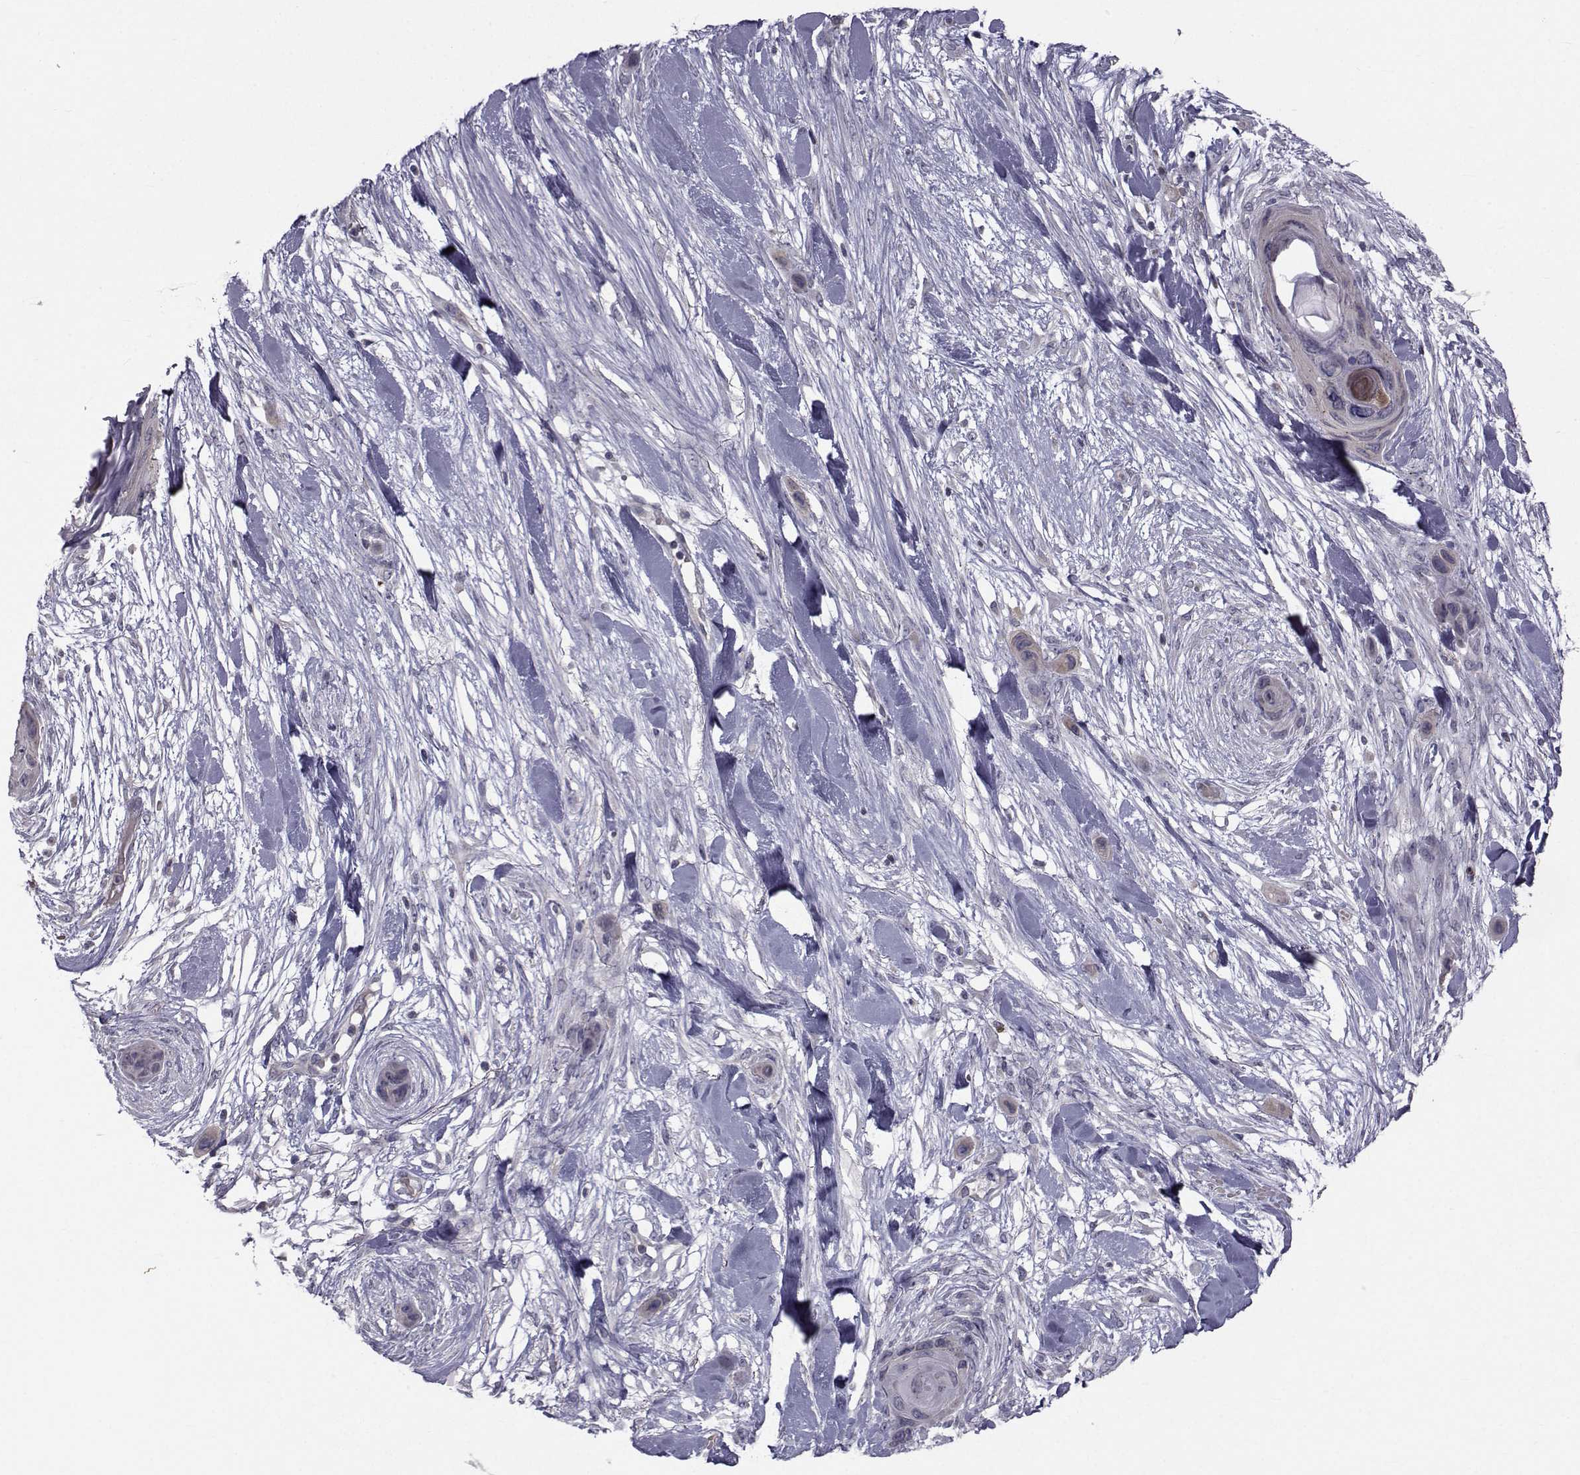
{"staining": {"intensity": "negative", "quantity": "none", "location": "none"}, "tissue": "skin cancer", "cell_type": "Tumor cells", "image_type": "cancer", "snomed": [{"axis": "morphology", "description": "Squamous cell carcinoma, NOS"}, {"axis": "topography", "description": "Skin"}], "caption": "Immunohistochemistry of skin cancer reveals no expression in tumor cells.", "gene": "ANGPT1", "patient": {"sex": "male", "age": 82}}